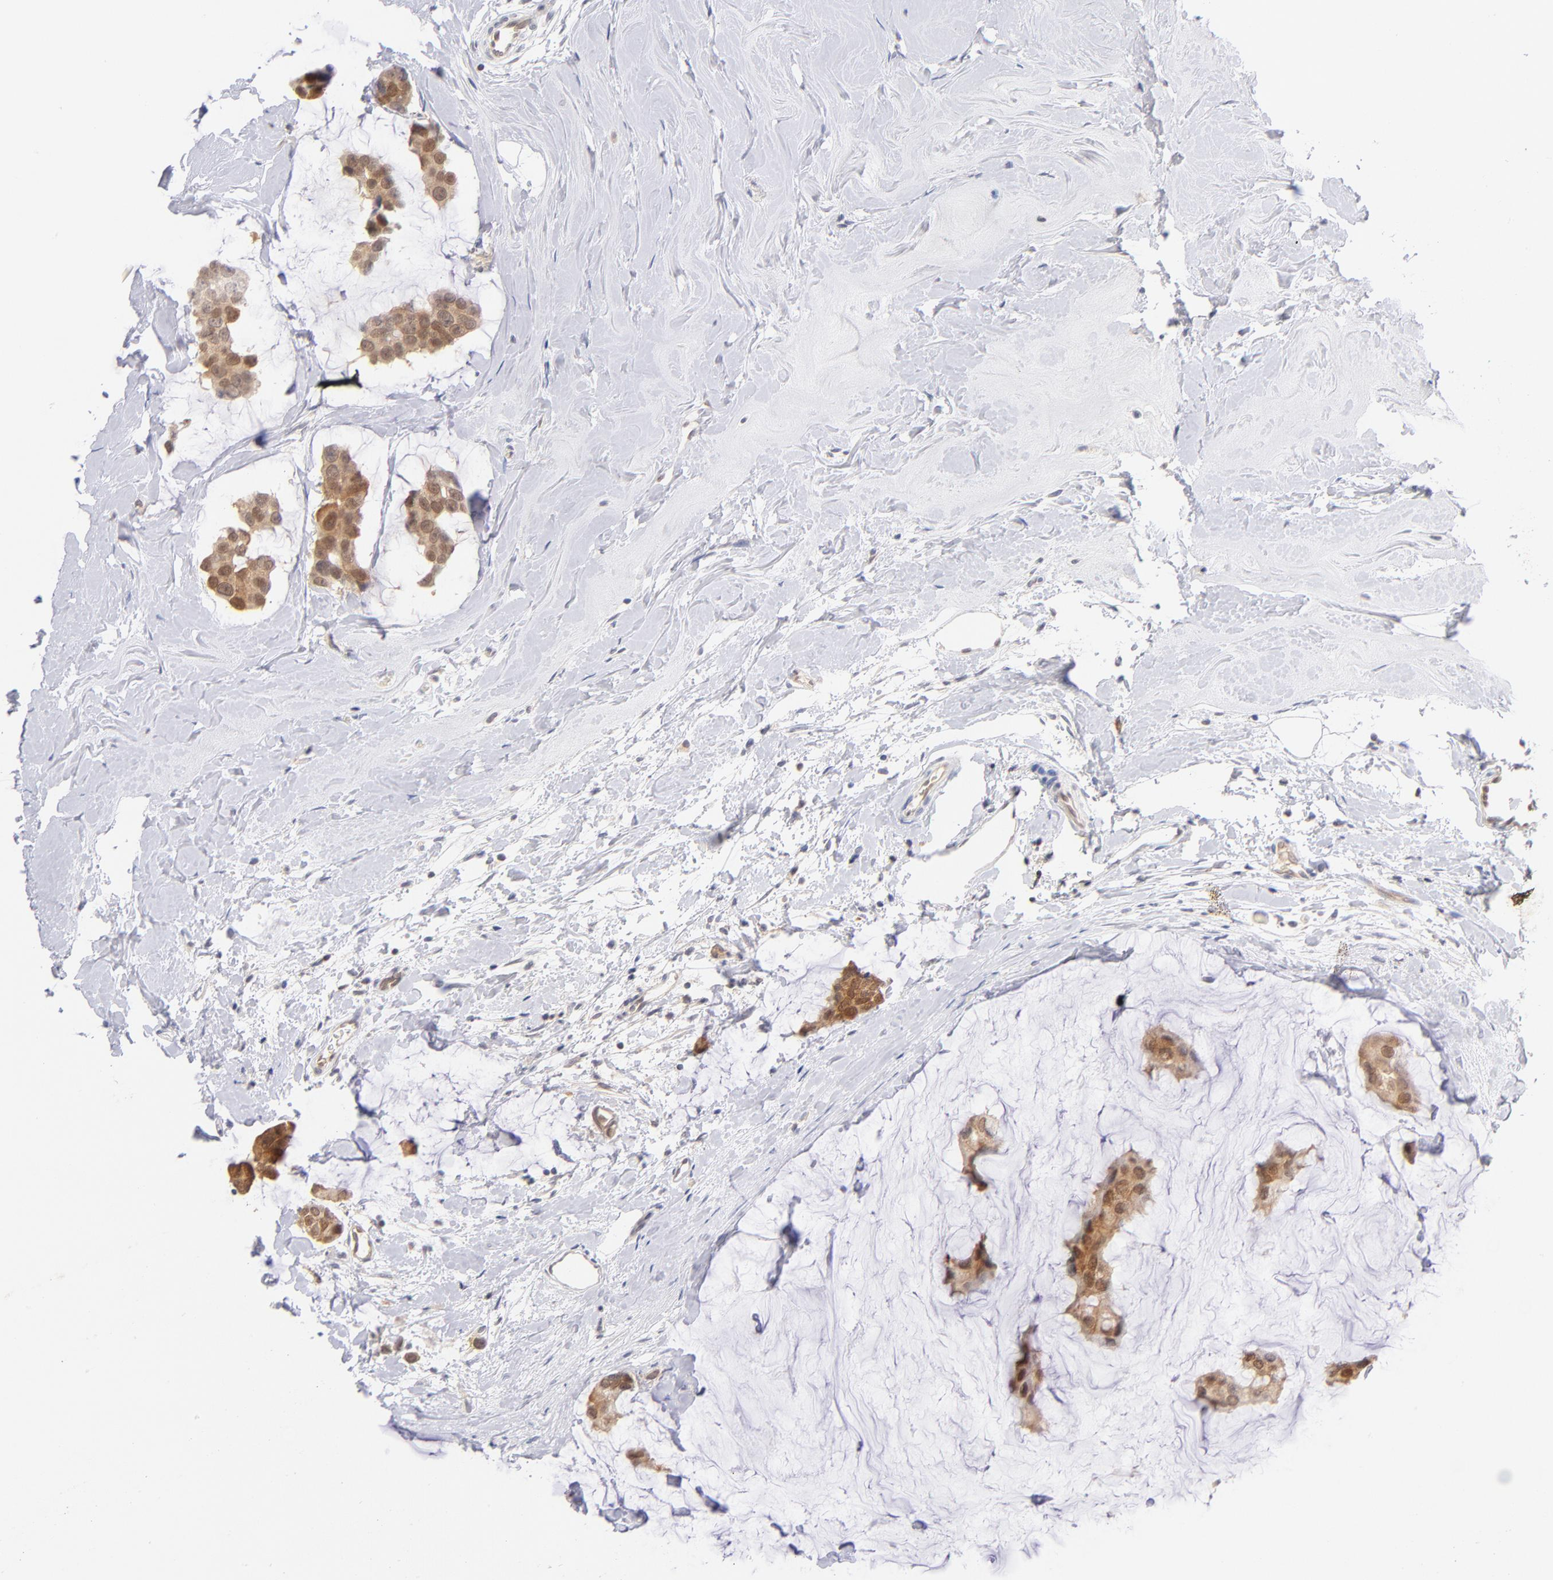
{"staining": {"intensity": "moderate", "quantity": ">75%", "location": "cytoplasmic/membranous,nuclear"}, "tissue": "breast cancer", "cell_type": "Tumor cells", "image_type": "cancer", "snomed": [{"axis": "morphology", "description": "Normal tissue, NOS"}, {"axis": "morphology", "description": "Duct carcinoma"}, {"axis": "topography", "description": "Breast"}], "caption": "Breast cancer stained with IHC exhibits moderate cytoplasmic/membranous and nuclear staining in approximately >75% of tumor cells.", "gene": "CASP6", "patient": {"sex": "female", "age": 50}}